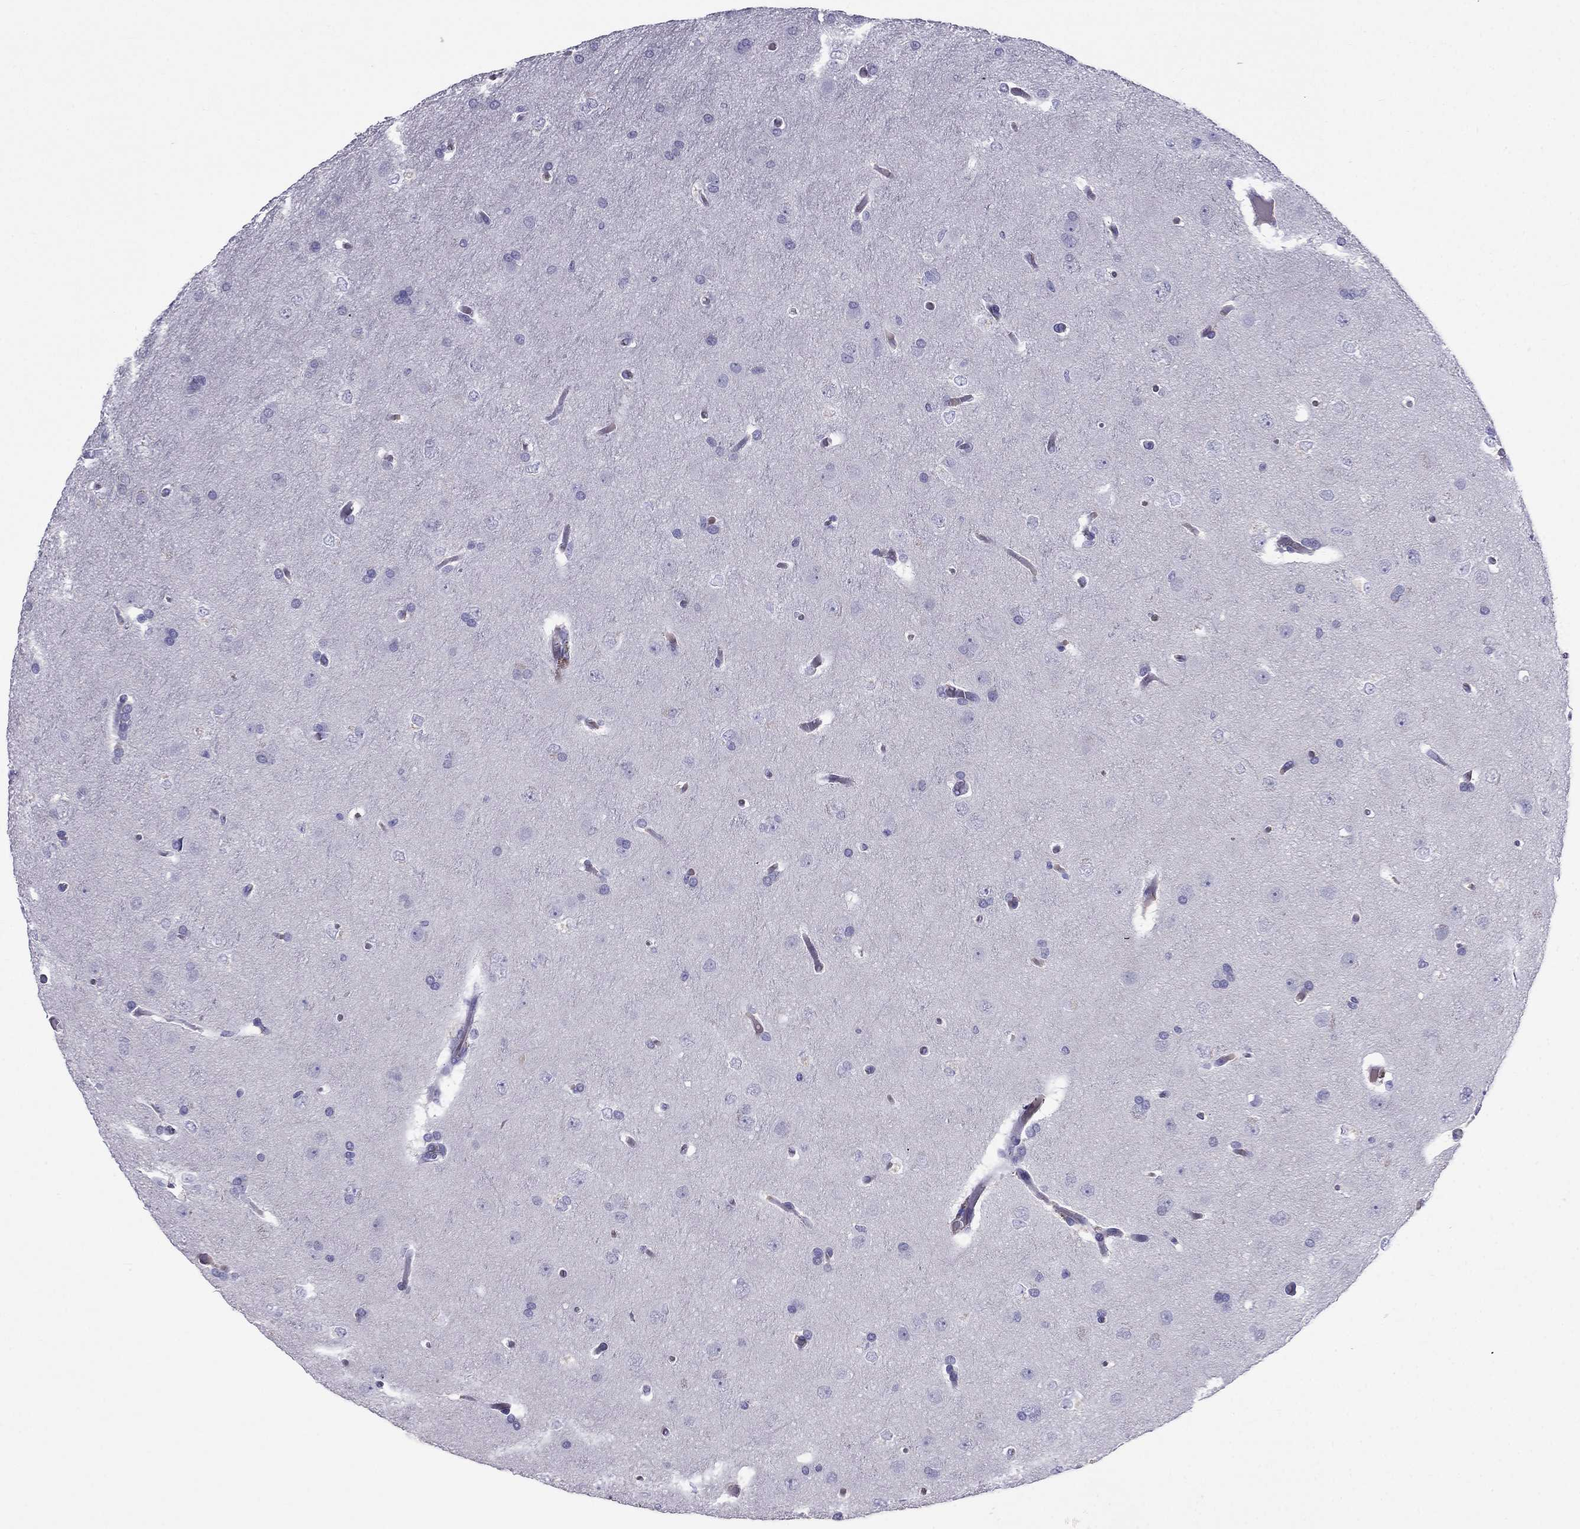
{"staining": {"intensity": "negative", "quantity": "none", "location": "none"}, "tissue": "glioma", "cell_type": "Tumor cells", "image_type": "cancer", "snomed": [{"axis": "morphology", "description": "Glioma, malignant, Low grade"}, {"axis": "topography", "description": "Brain"}], "caption": "There is no significant expression in tumor cells of glioma.", "gene": "TBC1D21", "patient": {"sex": "female", "age": 32}}